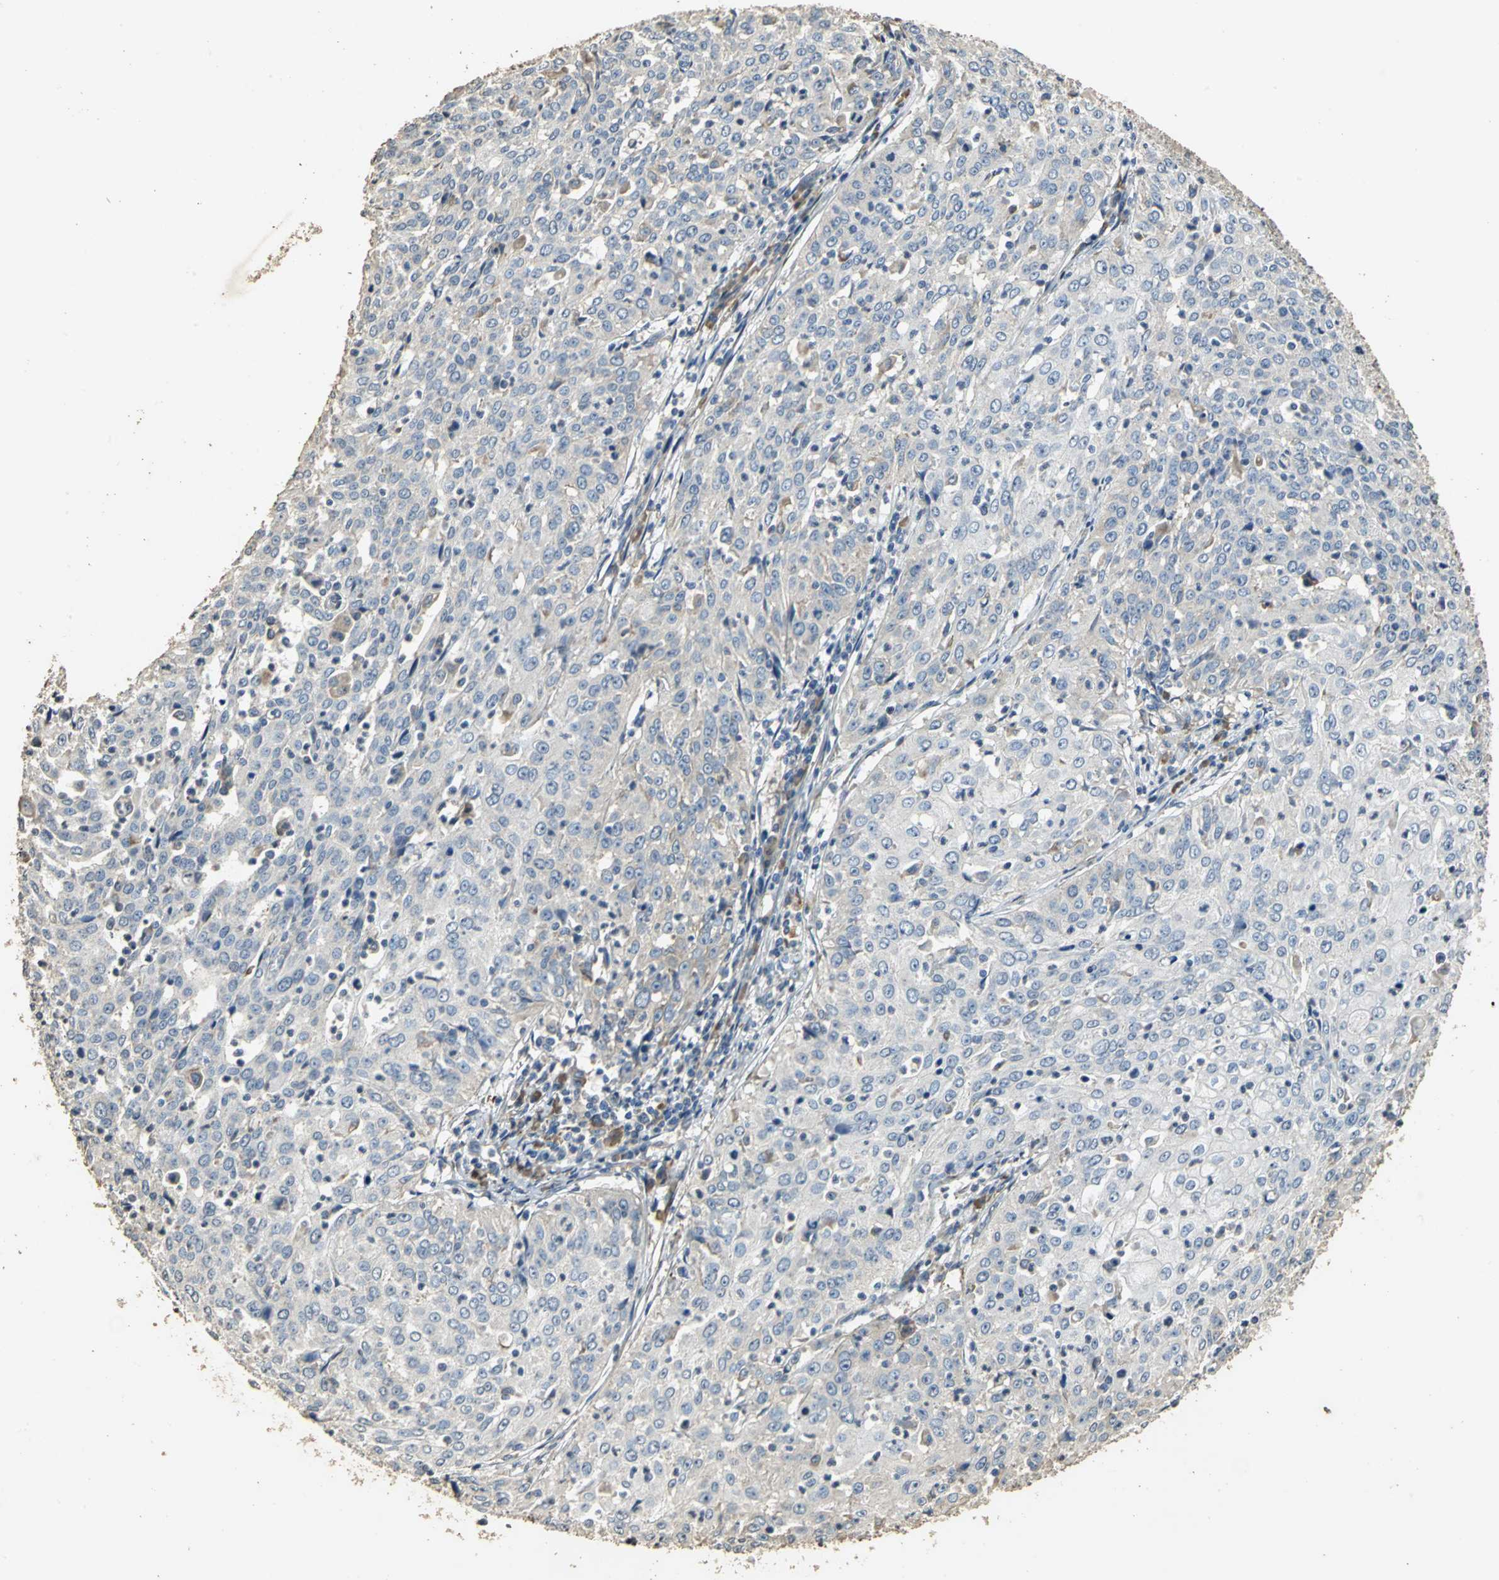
{"staining": {"intensity": "weak", "quantity": "25%-75%", "location": "cytoplasmic/membranous"}, "tissue": "cervical cancer", "cell_type": "Tumor cells", "image_type": "cancer", "snomed": [{"axis": "morphology", "description": "Squamous cell carcinoma, NOS"}, {"axis": "topography", "description": "Cervix"}], "caption": "Cervical squamous cell carcinoma stained with a brown dye exhibits weak cytoplasmic/membranous positive staining in about 25%-75% of tumor cells.", "gene": "ACSL4", "patient": {"sex": "female", "age": 39}}